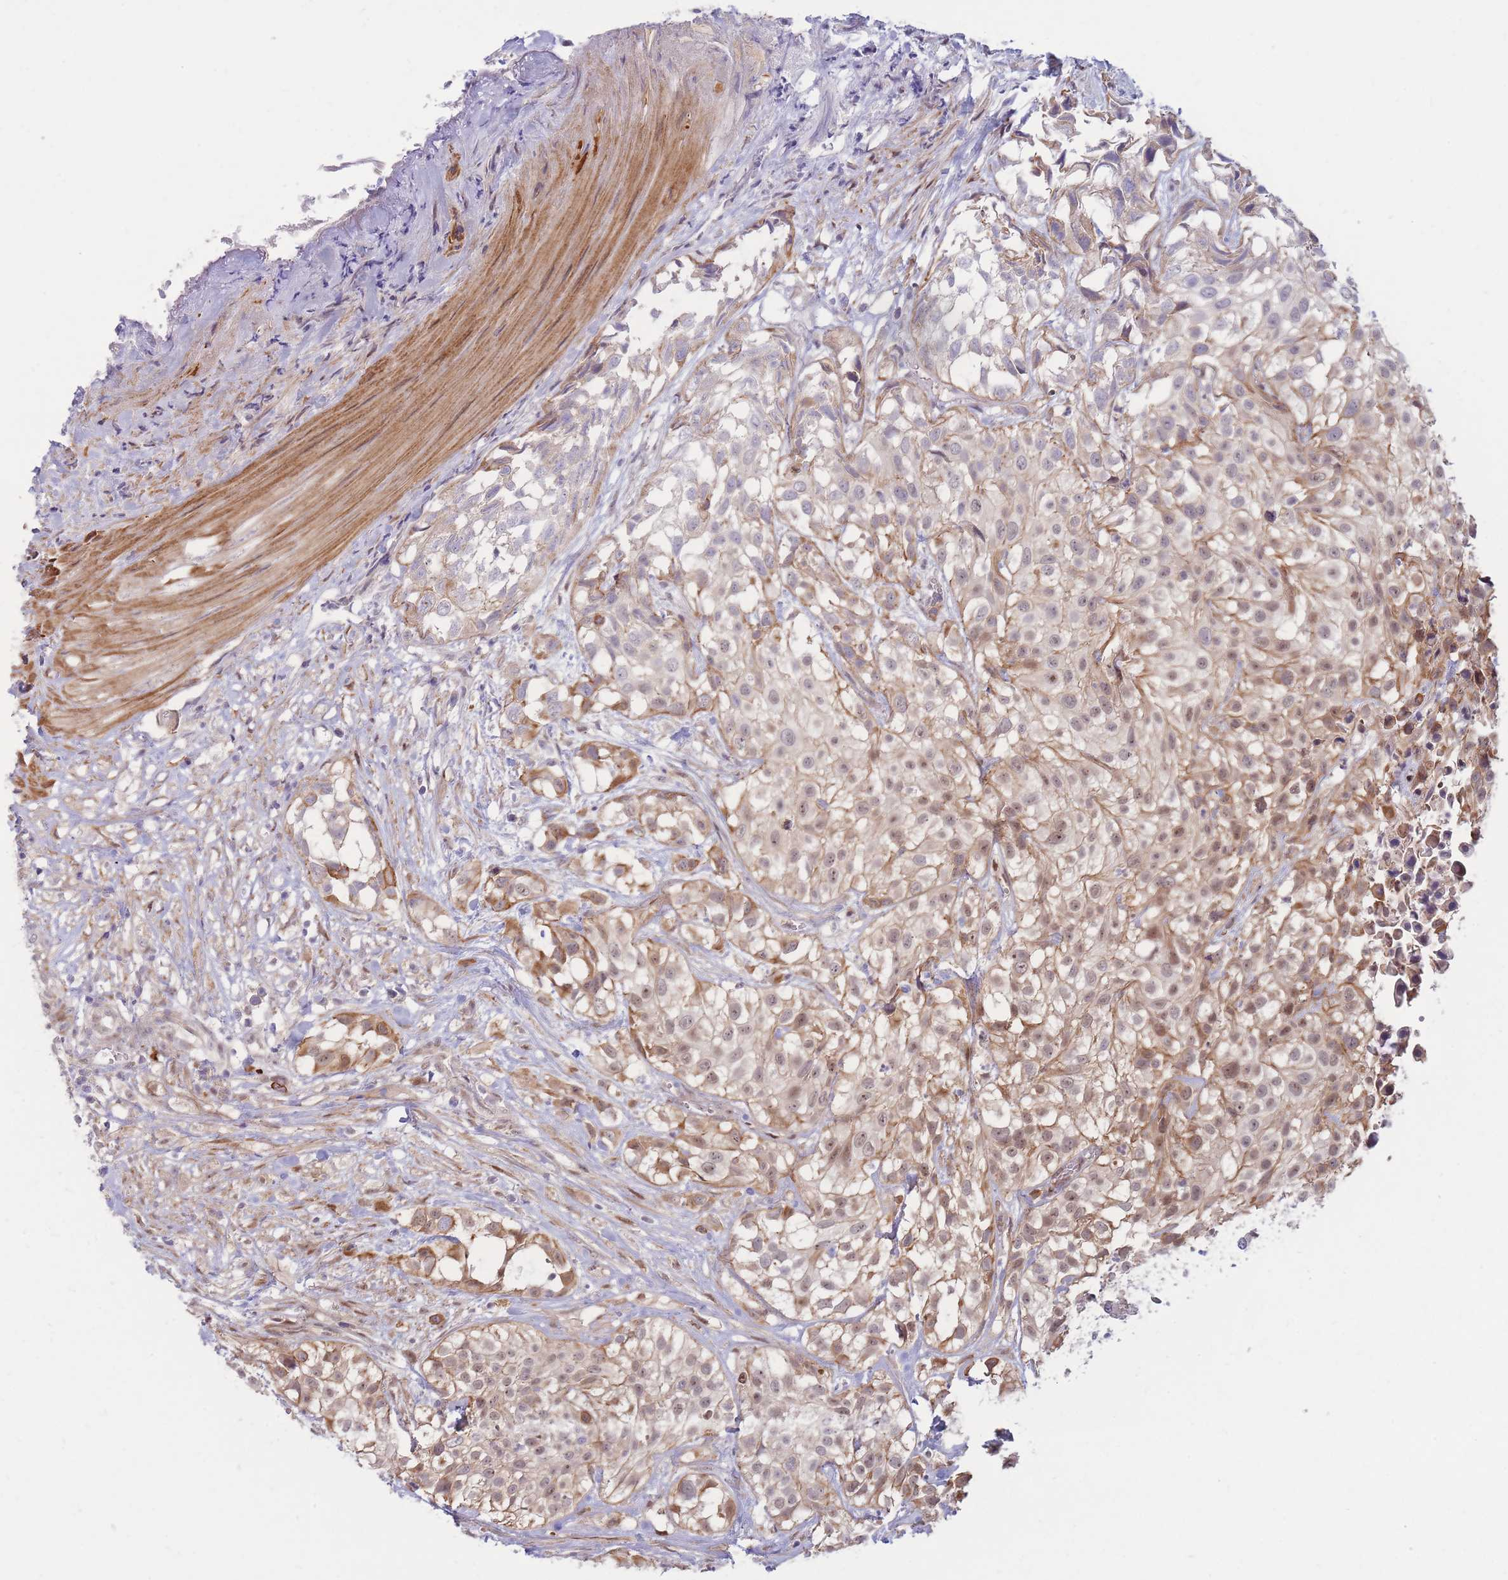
{"staining": {"intensity": "moderate", "quantity": ">75%", "location": "cytoplasmic/membranous,nuclear"}, "tissue": "urothelial cancer", "cell_type": "Tumor cells", "image_type": "cancer", "snomed": [{"axis": "morphology", "description": "Urothelial carcinoma, High grade"}, {"axis": "topography", "description": "Urinary bladder"}], "caption": "Immunohistochemistry (IHC) of human urothelial cancer demonstrates medium levels of moderate cytoplasmic/membranous and nuclear expression in approximately >75% of tumor cells.", "gene": "ERICH6B", "patient": {"sex": "male", "age": 56}}